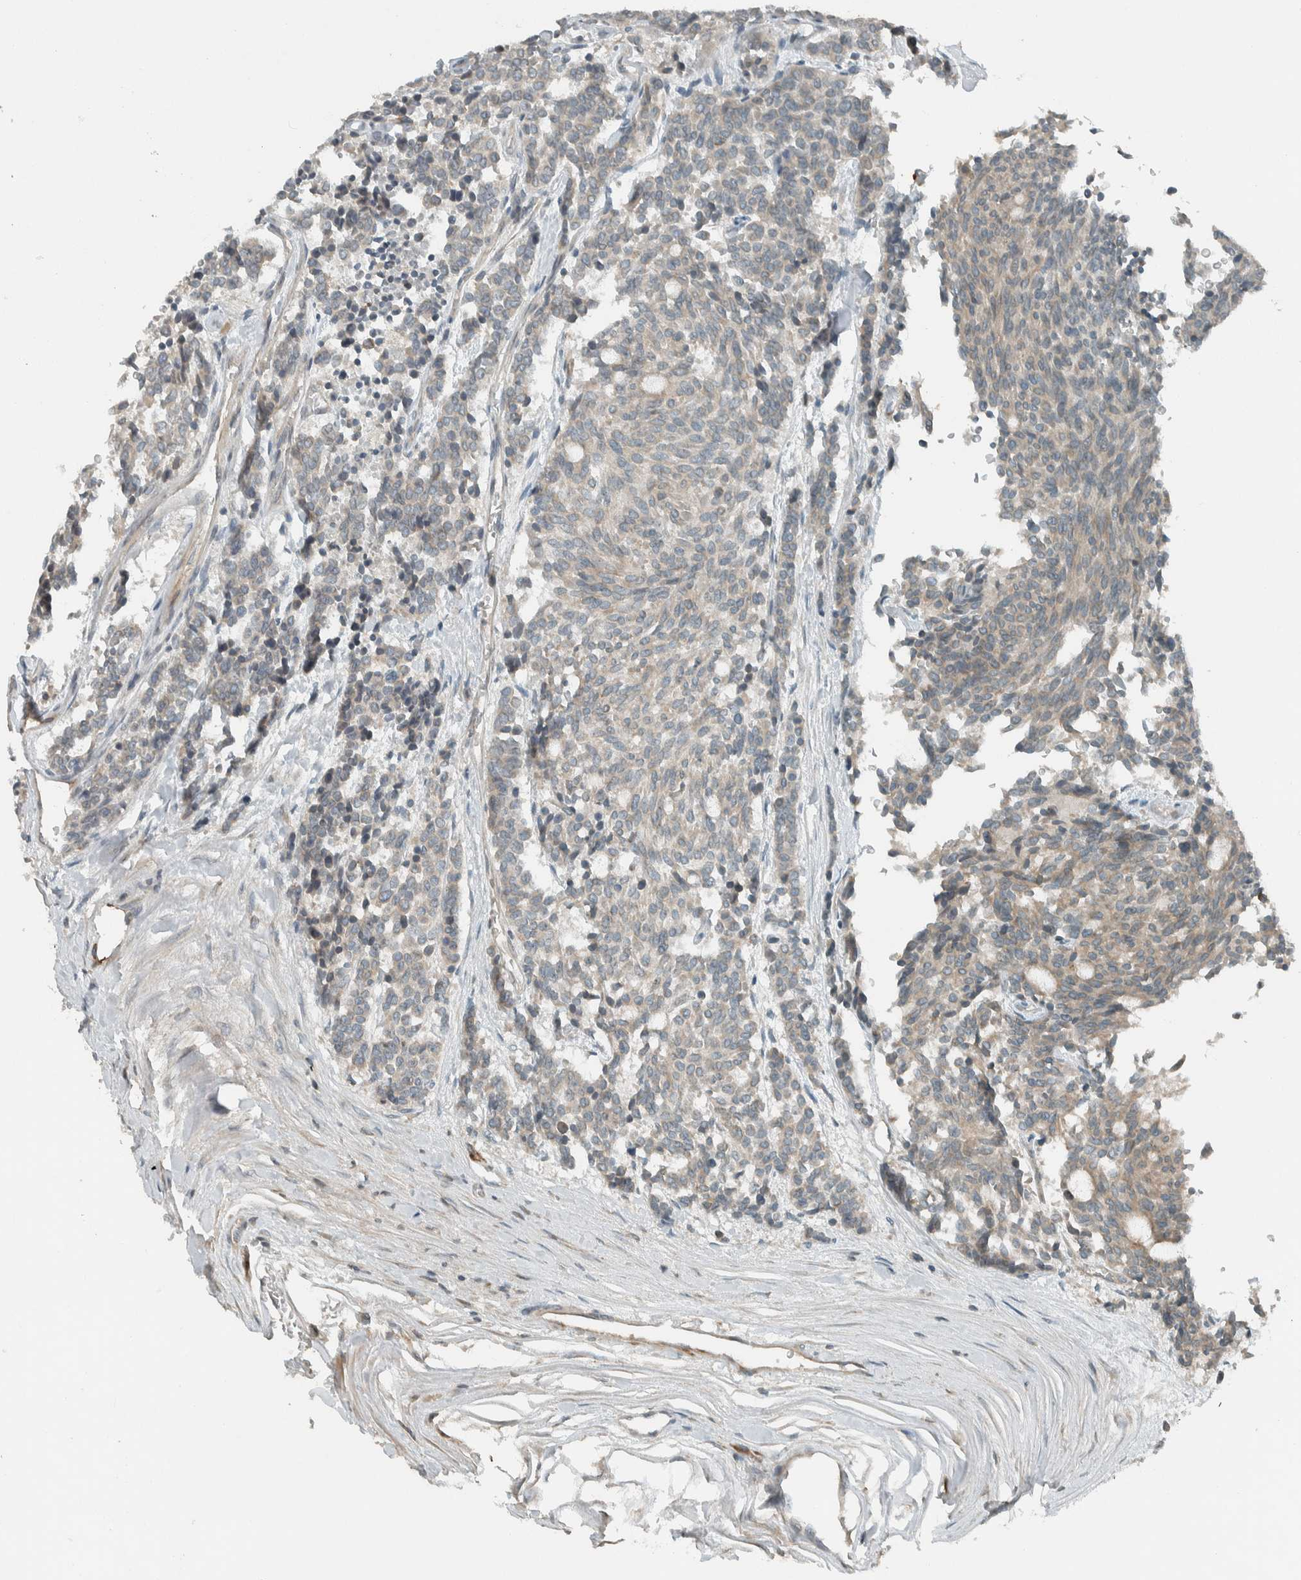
{"staining": {"intensity": "weak", "quantity": "25%-75%", "location": "cytoplasmic/membranous"}, "tissue": "carcinoid", "cell_type": "Tumor cells", "image_type": "cancer", "snomed": [{"axis": "morphology", "description": "Carcinoid, malignant, NOS"}, {"axis": "topography", "description": "Pancreas"}], "caption": "There is low levels of weak cytoplasmic/membranous staining in tumor cells of carcinoid, as demonstrated by immunohistochemical staining (brown color).", "gene": "SEL1L", "patient": {"sex": "female", "age": 54}}